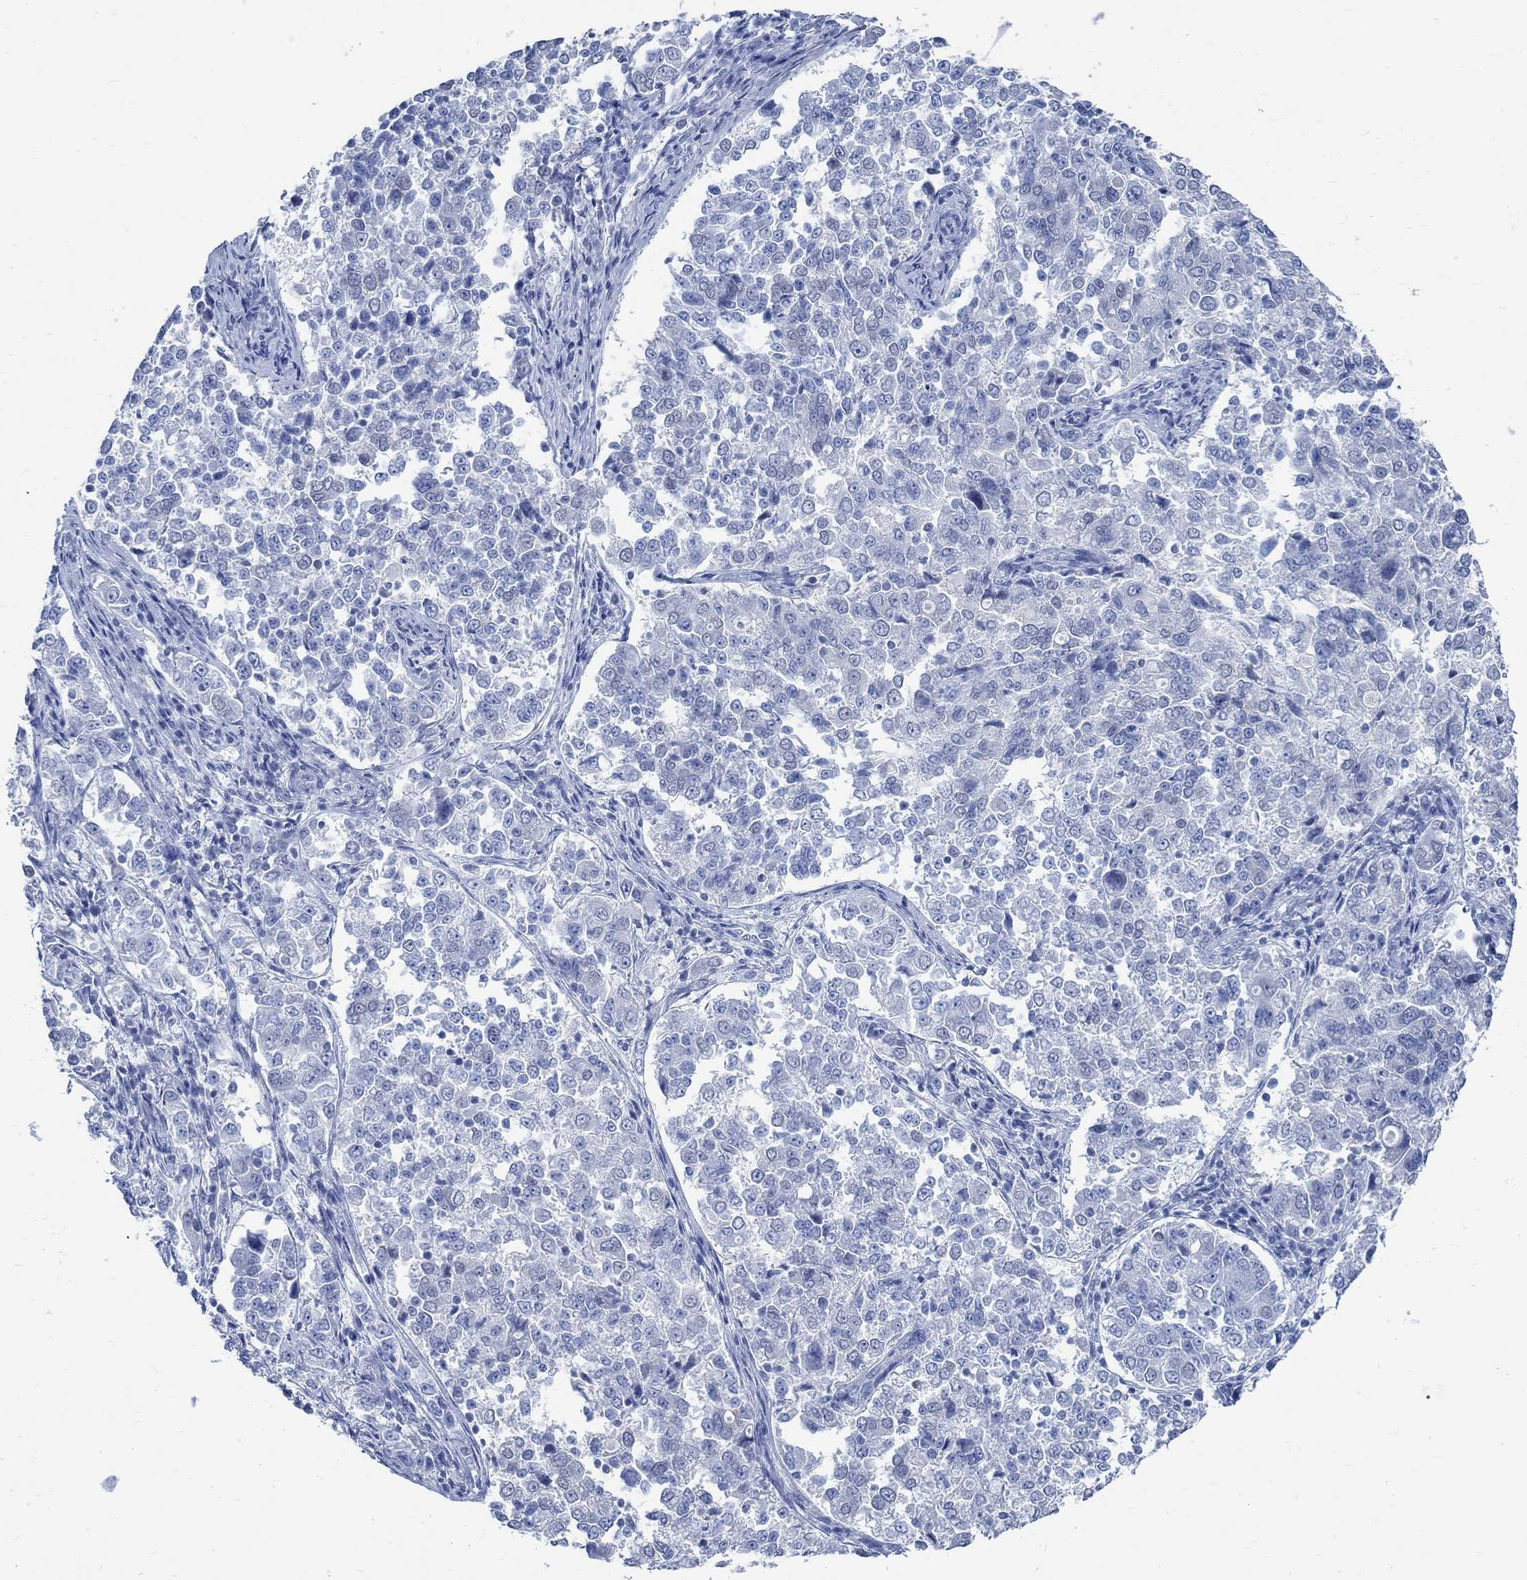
{"staining": {"intensity": "negative", "quantity": "none", "location": "none"}, "tissue": "endometrial cancer", "cell_type": "Tumor cells", "image_type": "cancer", "snomed": [{"axis": "morphology", "description": "Adenocarcinoma, NOS"}, {"axis": "topography", "description": "Endometrium"}], "caption": "High power microscopy histopathology image of an immunohistochemistry image of endometrial cancer (adenocarcinoma), revealing no significant positivity in tumor cells. (Brightfield microscopy of DAB (3,3'-diaminobenzidine) immunohistochemistry (IHC) at high magnification).", "gene": "CAMK2N1", "patient": {"sex": "female", "age": 43}}